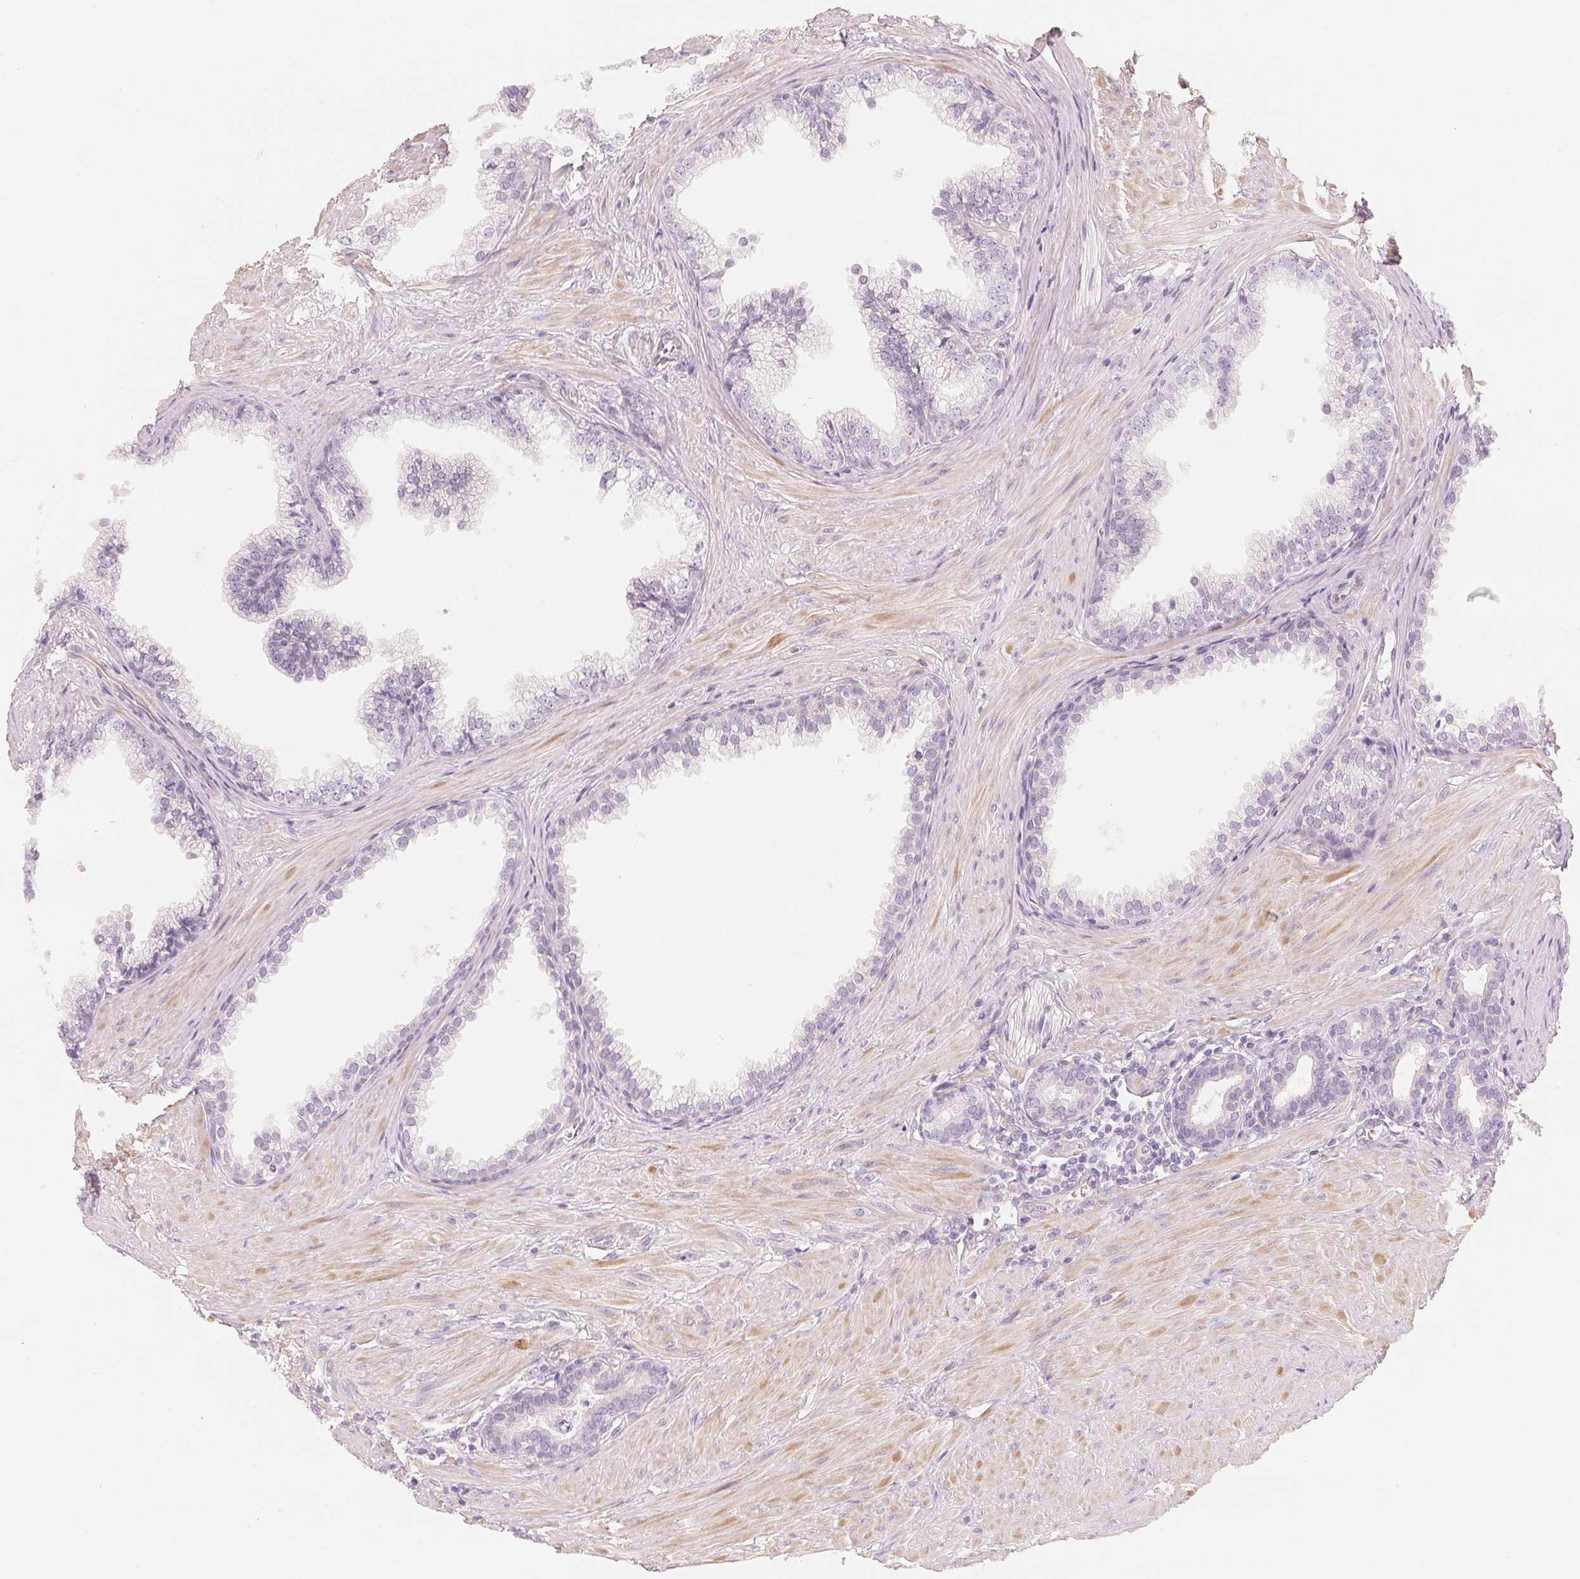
{"staining": {"intensity": "negative", "quantity": "none", "location": "none"}, "tissue": "prostate", "cell_type": "Glandular cells", "image_type": "normal", "snomed": [{"axis": "morphology", "description": "Normal tissue, NOS"}, {"axis": "topography", "description": "Prostate"}, {"axis": "topography", "description": "Peripheral nerve tissue"}], "caption": "High power microscopy image of an IHC histopathology image of normal prostate, revealing no significant expression in glandular cells.", "gene": "CFHR2", "patient": {"sex": "male", "age": 55}}